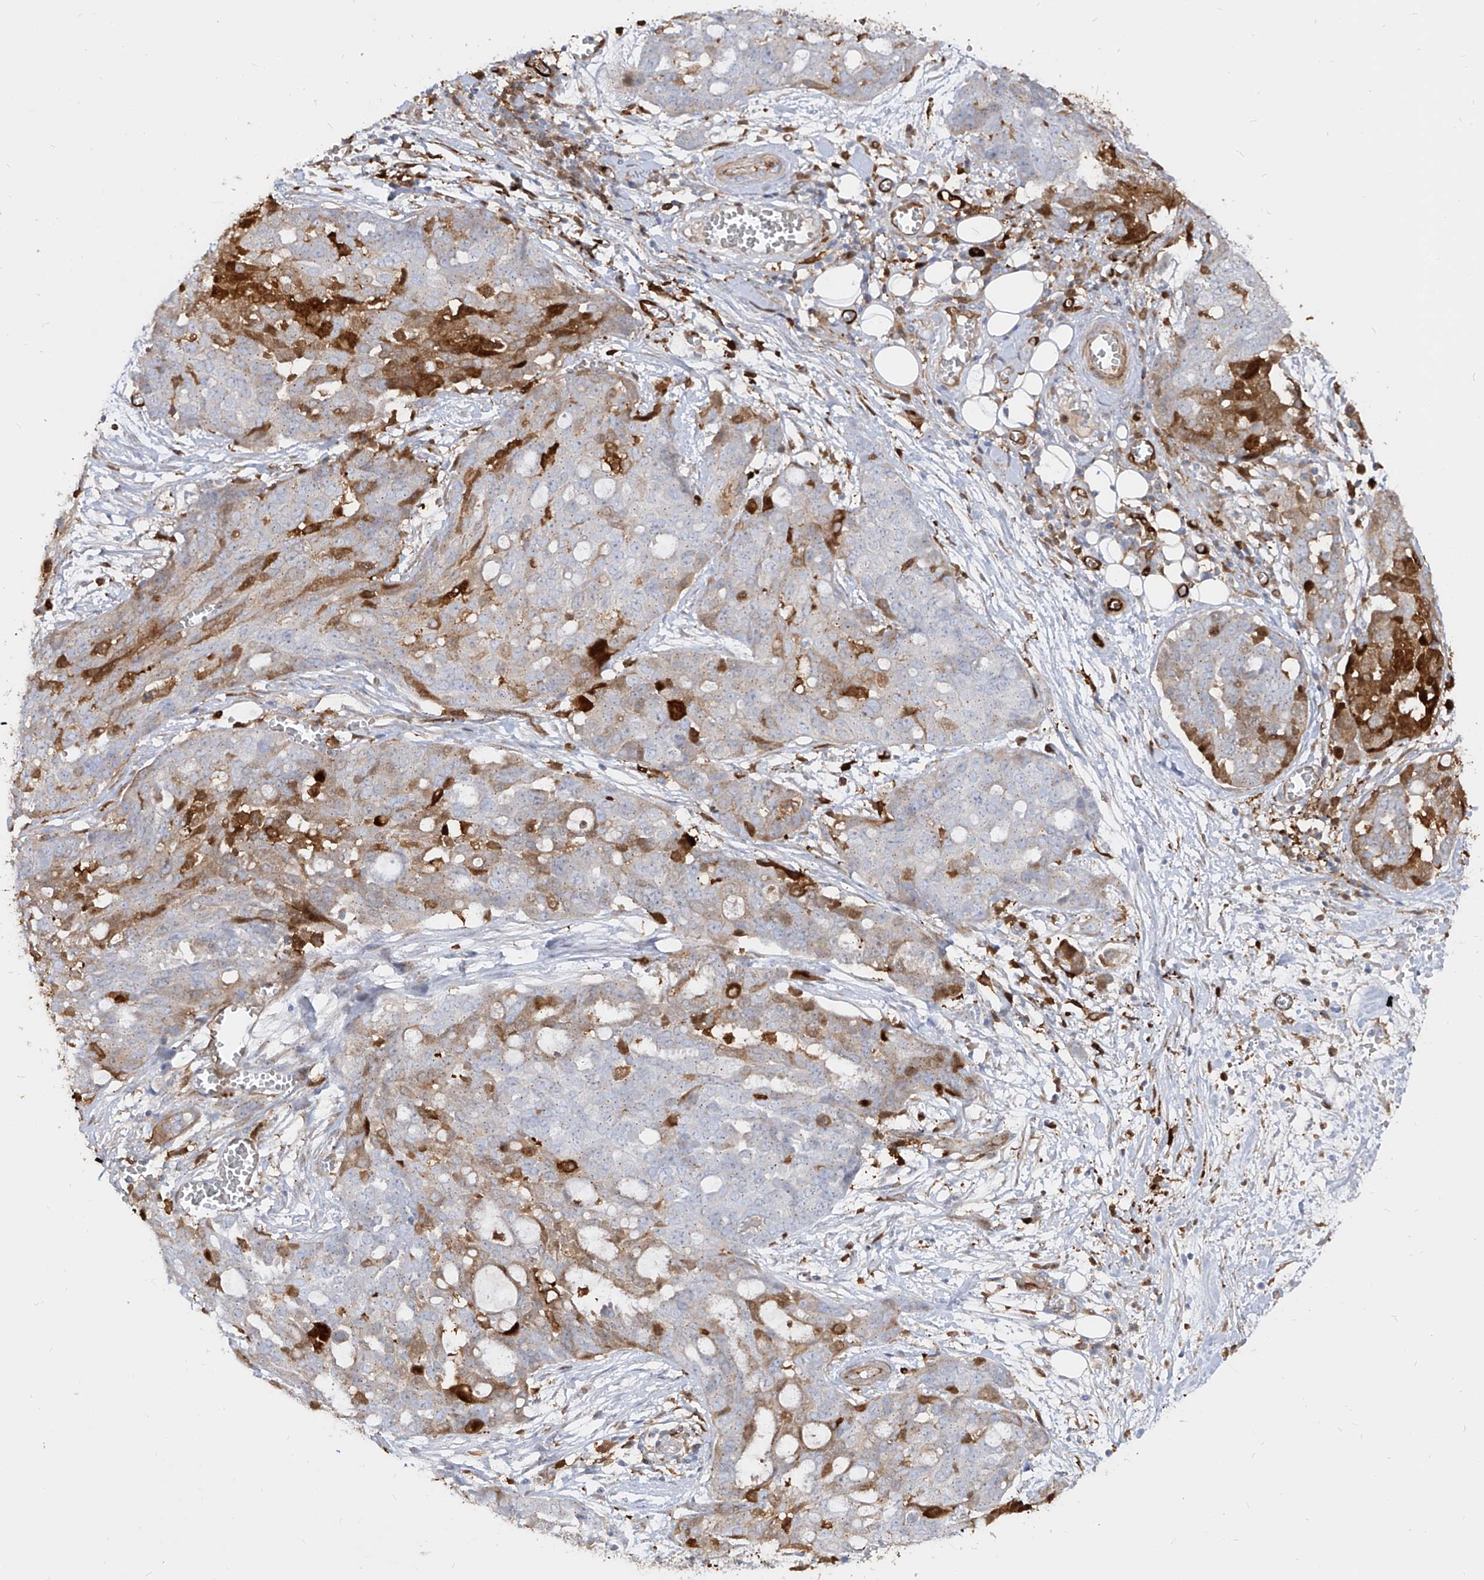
{"staining": {"intensity": "moderate", "quantity": "<25%", "location": "cytoplasmic/membranous"}, "tissue": "ovarian cancer", "cell_type": "Tumor cells", "image_type": "cancer", "snomed": [{"axis": "morphology", "description": "Cystadenocarcinoma, serous, NOS"}, {"axis": "topography", "description": "Soft tissue"}, {"axis": "topography", "description": "Ovary"}], "caption": "A brown stain shows moderate cytoplasmic/membranous expression of a protein in human serous cystadenocarcinoma (ovarian) tumor cells.", "gene": "KYNU", "patient": {"sex": "female", "age": 57}}